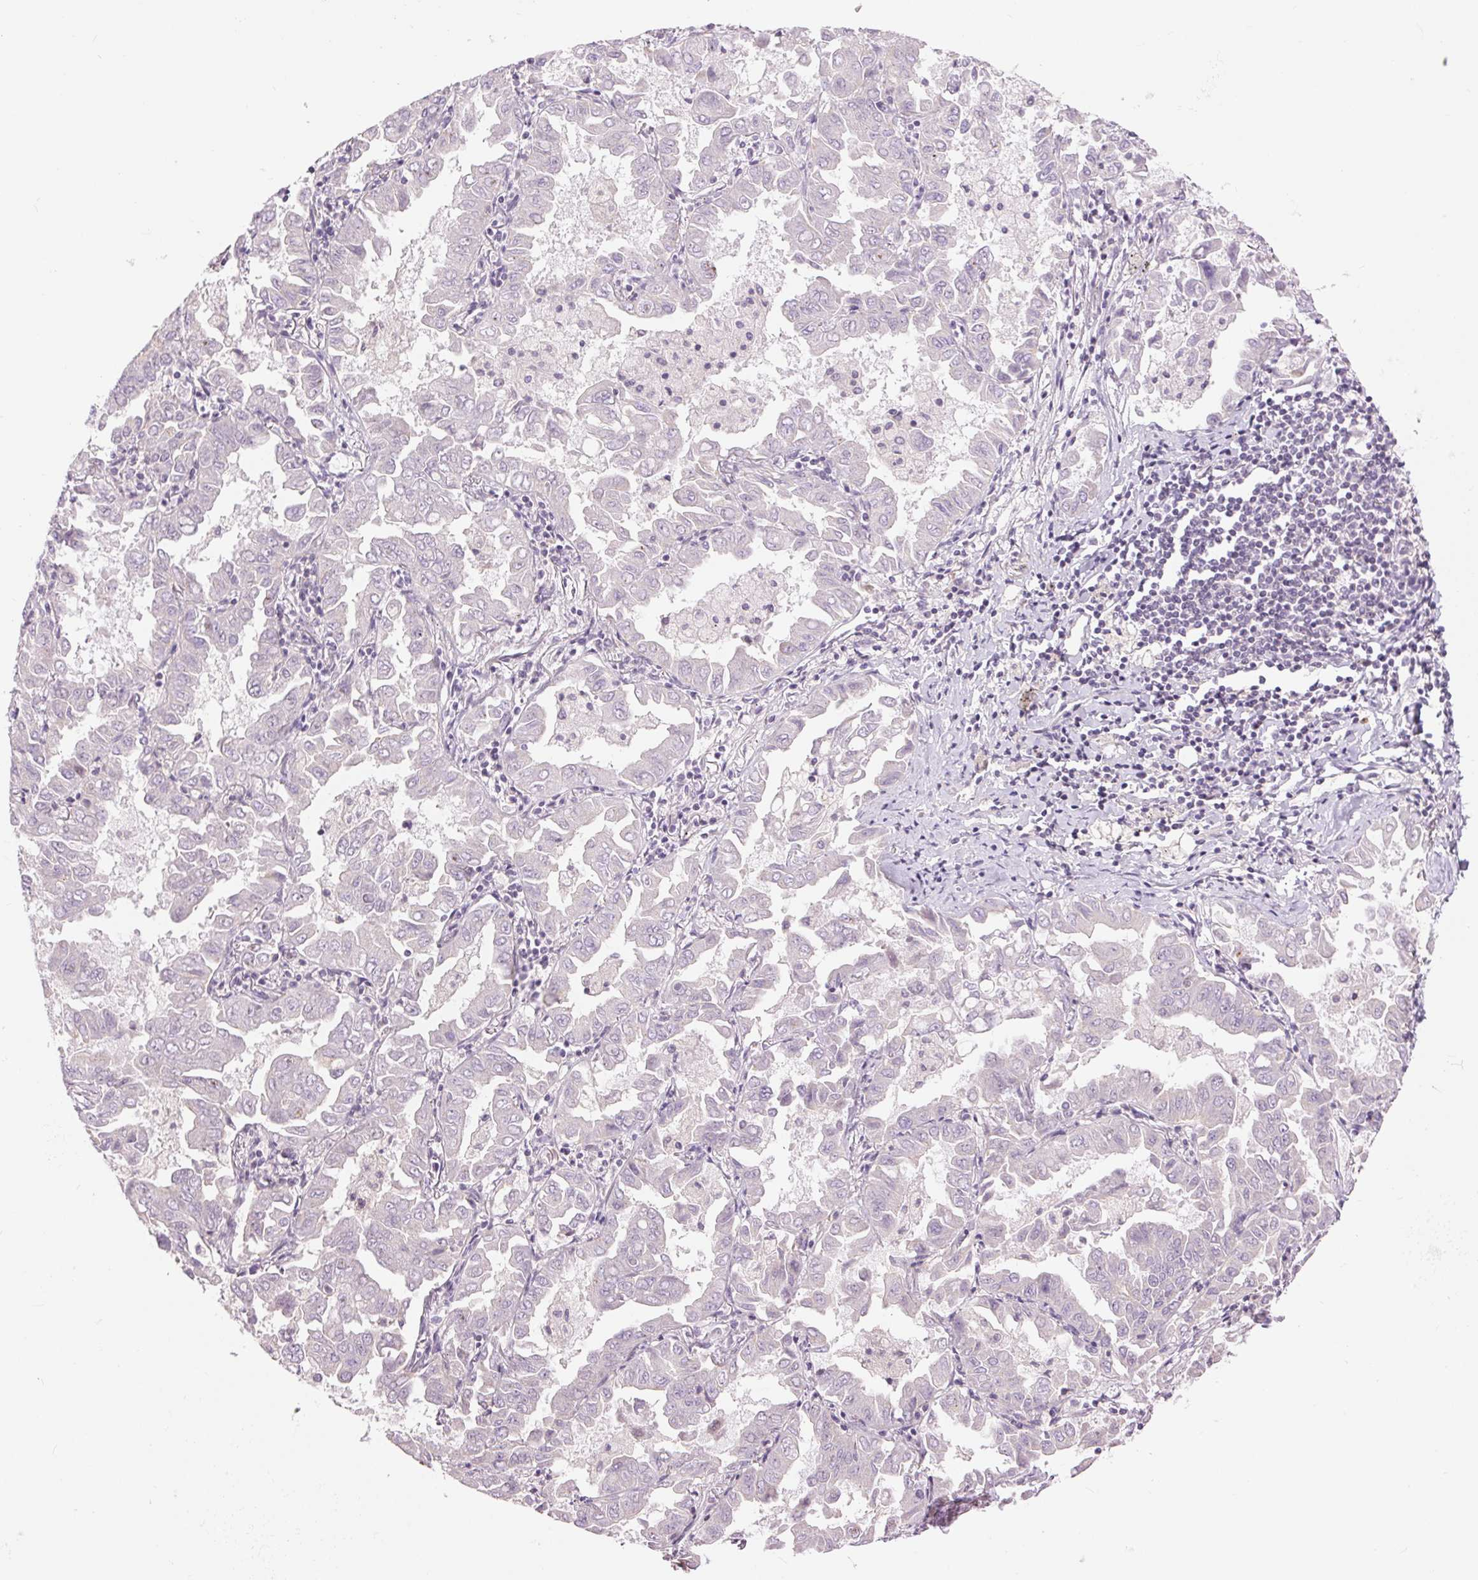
{"staining": {"intensity": "negative", "quantity": "none", "location": "none"}, "tissue": "lung cancer", "cell_type": "Tumor cells", "image_type": "cancer", "snomed": [{"axis": "morphology", "description": "Adenocarcinoma, NOS"}, {"axis": "topography", "description": "Lung"}], "caption": "A micrograph of lung adenocarcinoma stained for a protein shows no brown staining in tumor cells. (DAB immunohistochemistry with hematoxylin counter stain).", "gene": "CTNNA3", "patient": {"sex": "male", "age": 64}}